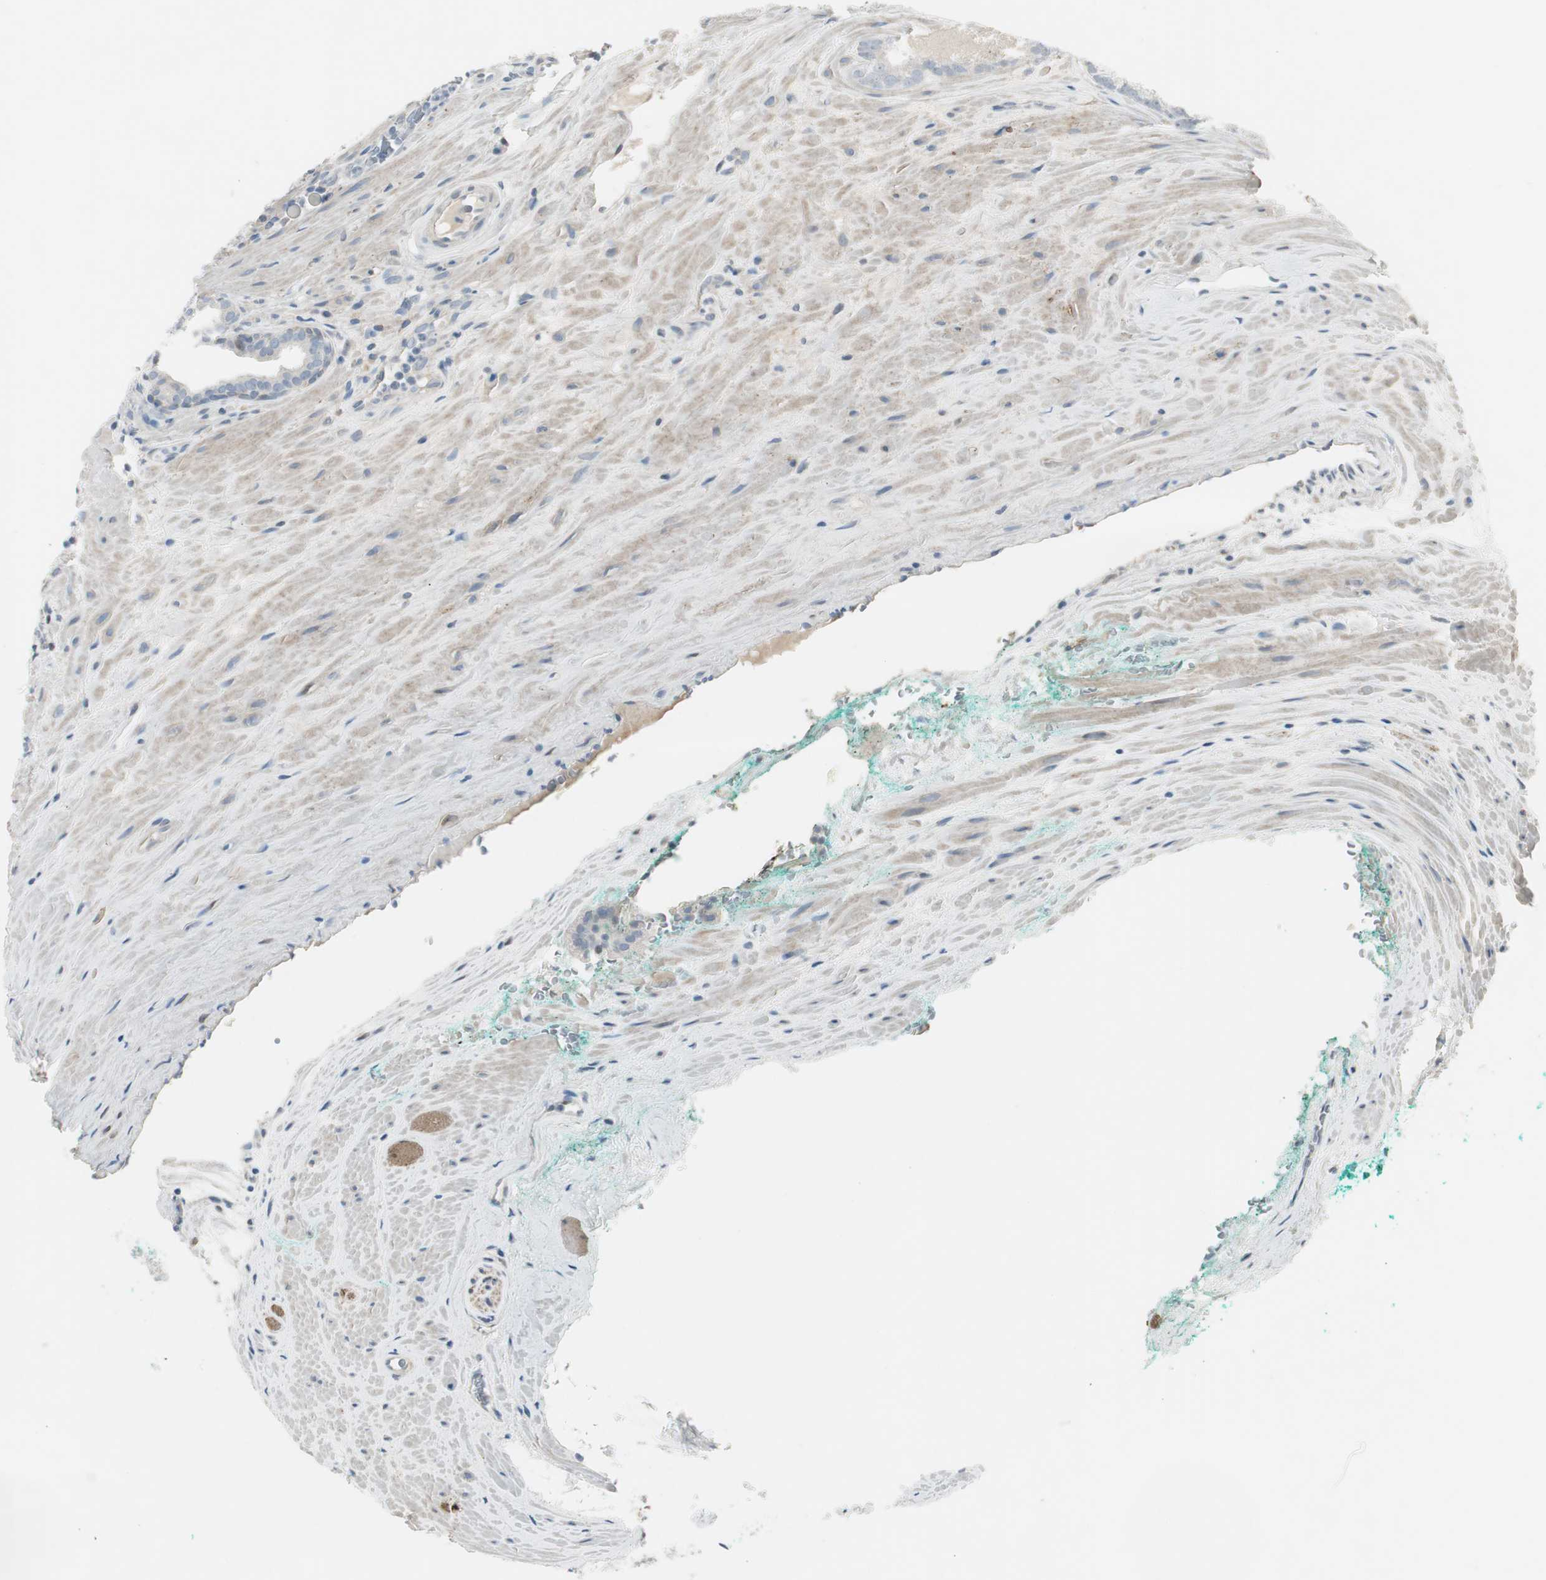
{"staining": {"intensity": "negative", "quantity": "none", "location": "none"}, "tissue": "prostate cancer", "cell_type": "Tumor cells", "image_type": "cancer", "snomed": [{"axis": "morphology", "description": "Adenocarcinoma, Low grade"}, {"axis": "topography", "description": "Prostate"}], "caption": "The micrograph demonstrates no staining of tumor cells in prostate cancer.", "gene": "CACNA2D1", "patient": {"sex": "male", "age": 57}}